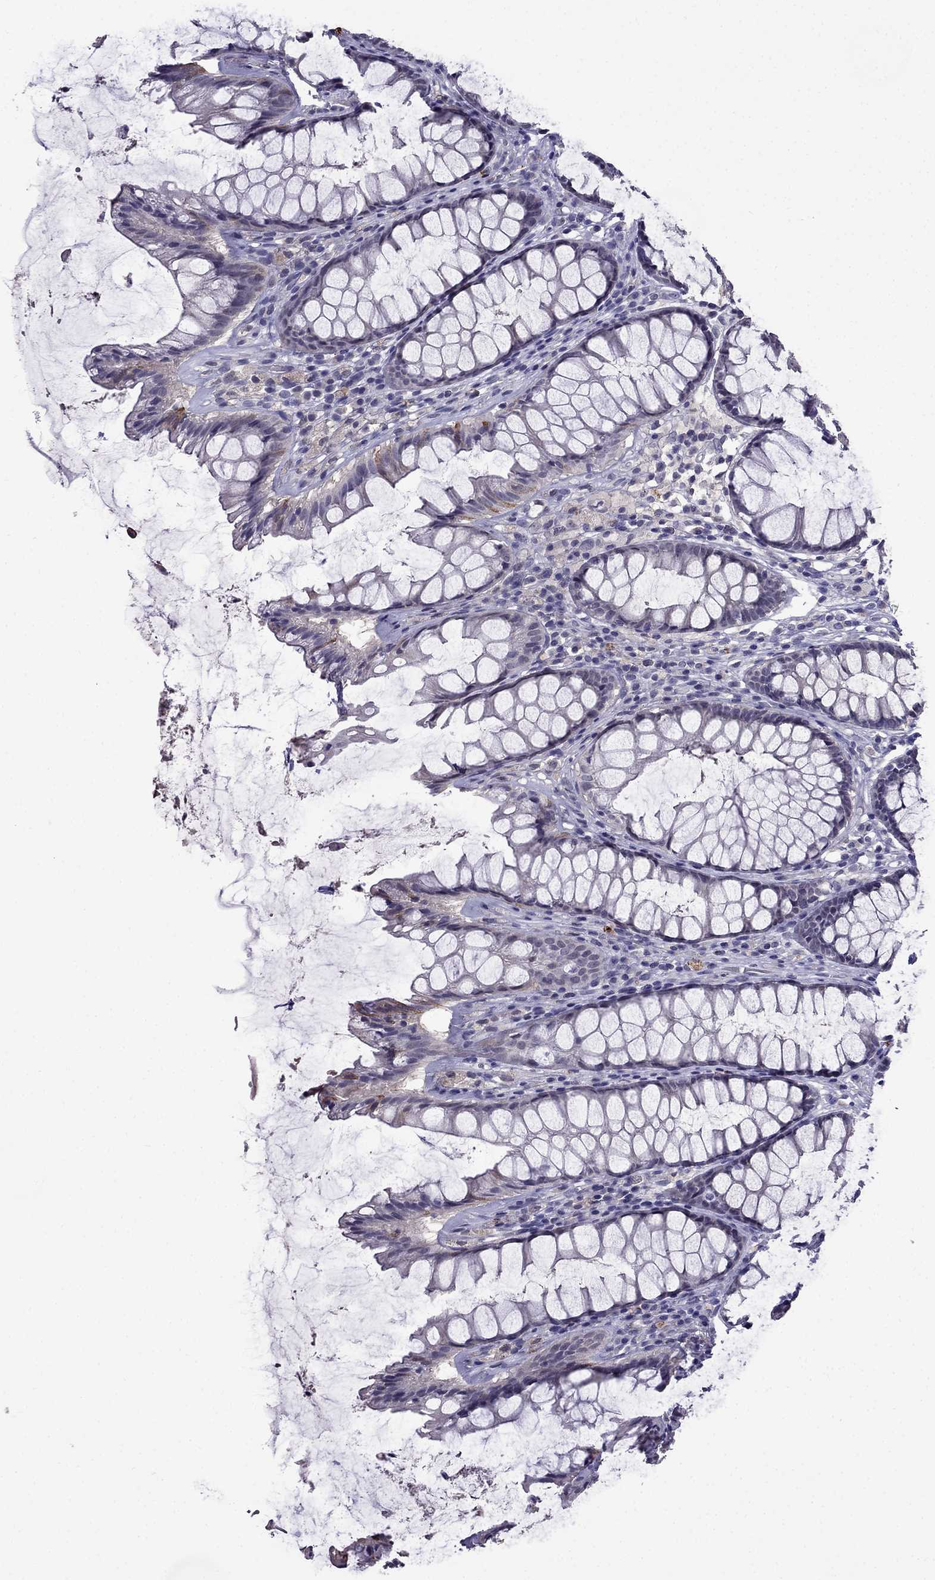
{"staining": {"intensity": "negative", "quantity": "none", "location": "none"}, "tissue": "rectum", "cell_type": "Glandular cells", "image_type": "normal", "snomed": [{"axis": "morphology", "description": "Normal tissue, NOS"}, {"axis": "topography", "description": "Rectum"}], "caption": "Glandular cells show no significant protein expression in benign rectum. (DAB (3,3'-diaminobenzidine) immunohistochemistry (IHC), high magnification).", "gene": "AQP9", "patient": {"sex": "male", "age": 72}}